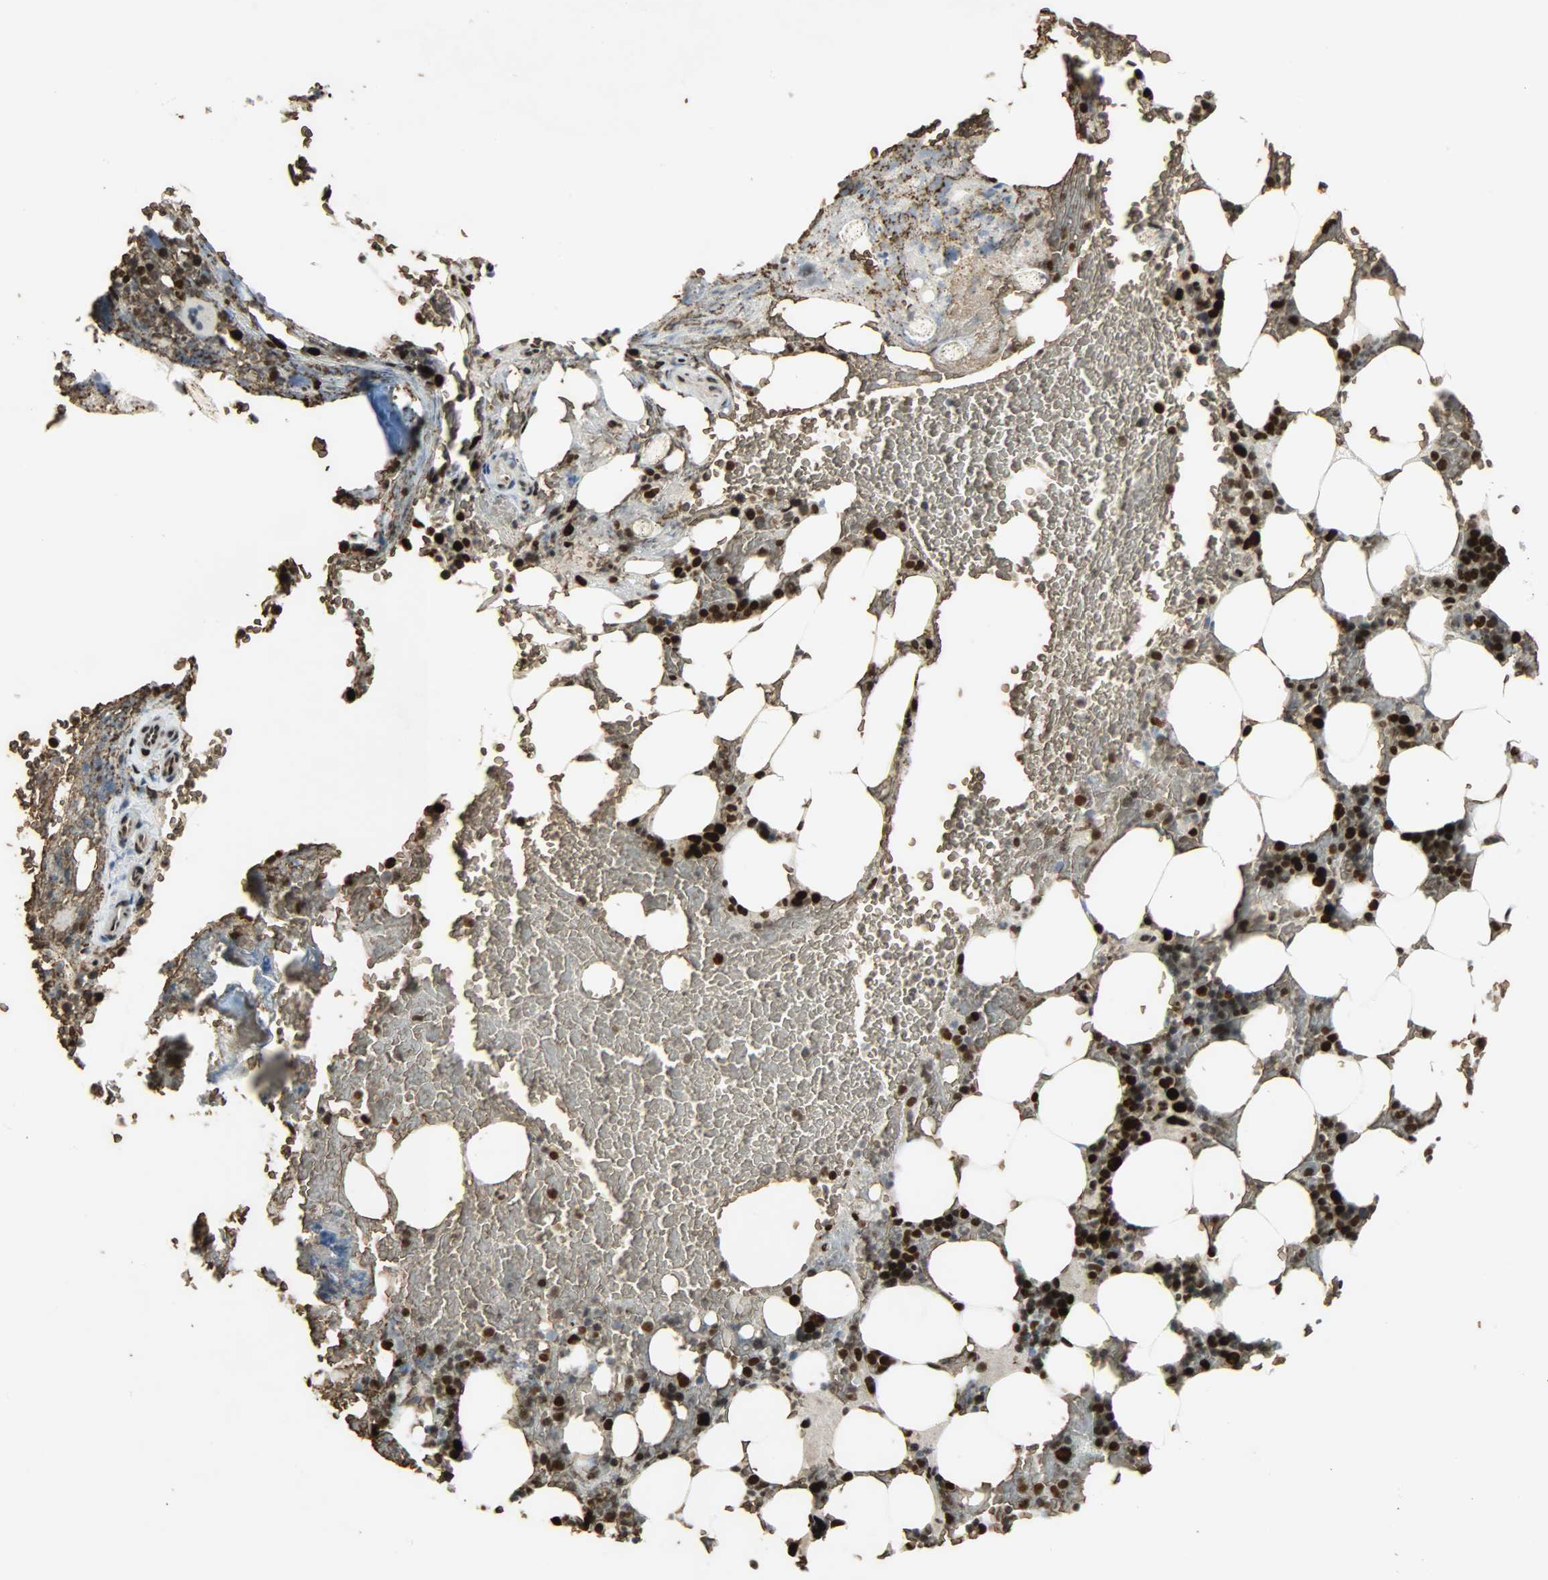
{"staining": {"intensity": "strong", "quantity": ">75%", "location": "cytoplasmic/membranous,nuclear"}, "tissue": "bone marrow", "cell_type": "Hematopoietic cells", "image_type": "normal", "snomed": [{"axis": "morphology", "description": "Normal tissue, NOS"}, {"axis": "topography", "description": "Bone marrow"}], "caption": "Brown immunohistochemical staining in unremarkable bone marrow exhibits strong cytoplasmic/membranous,nuclear positivity in about >75% of hematopoietic cells.", "gene": "SNAI1", "patient": {"sex": "female", "age": 73}}